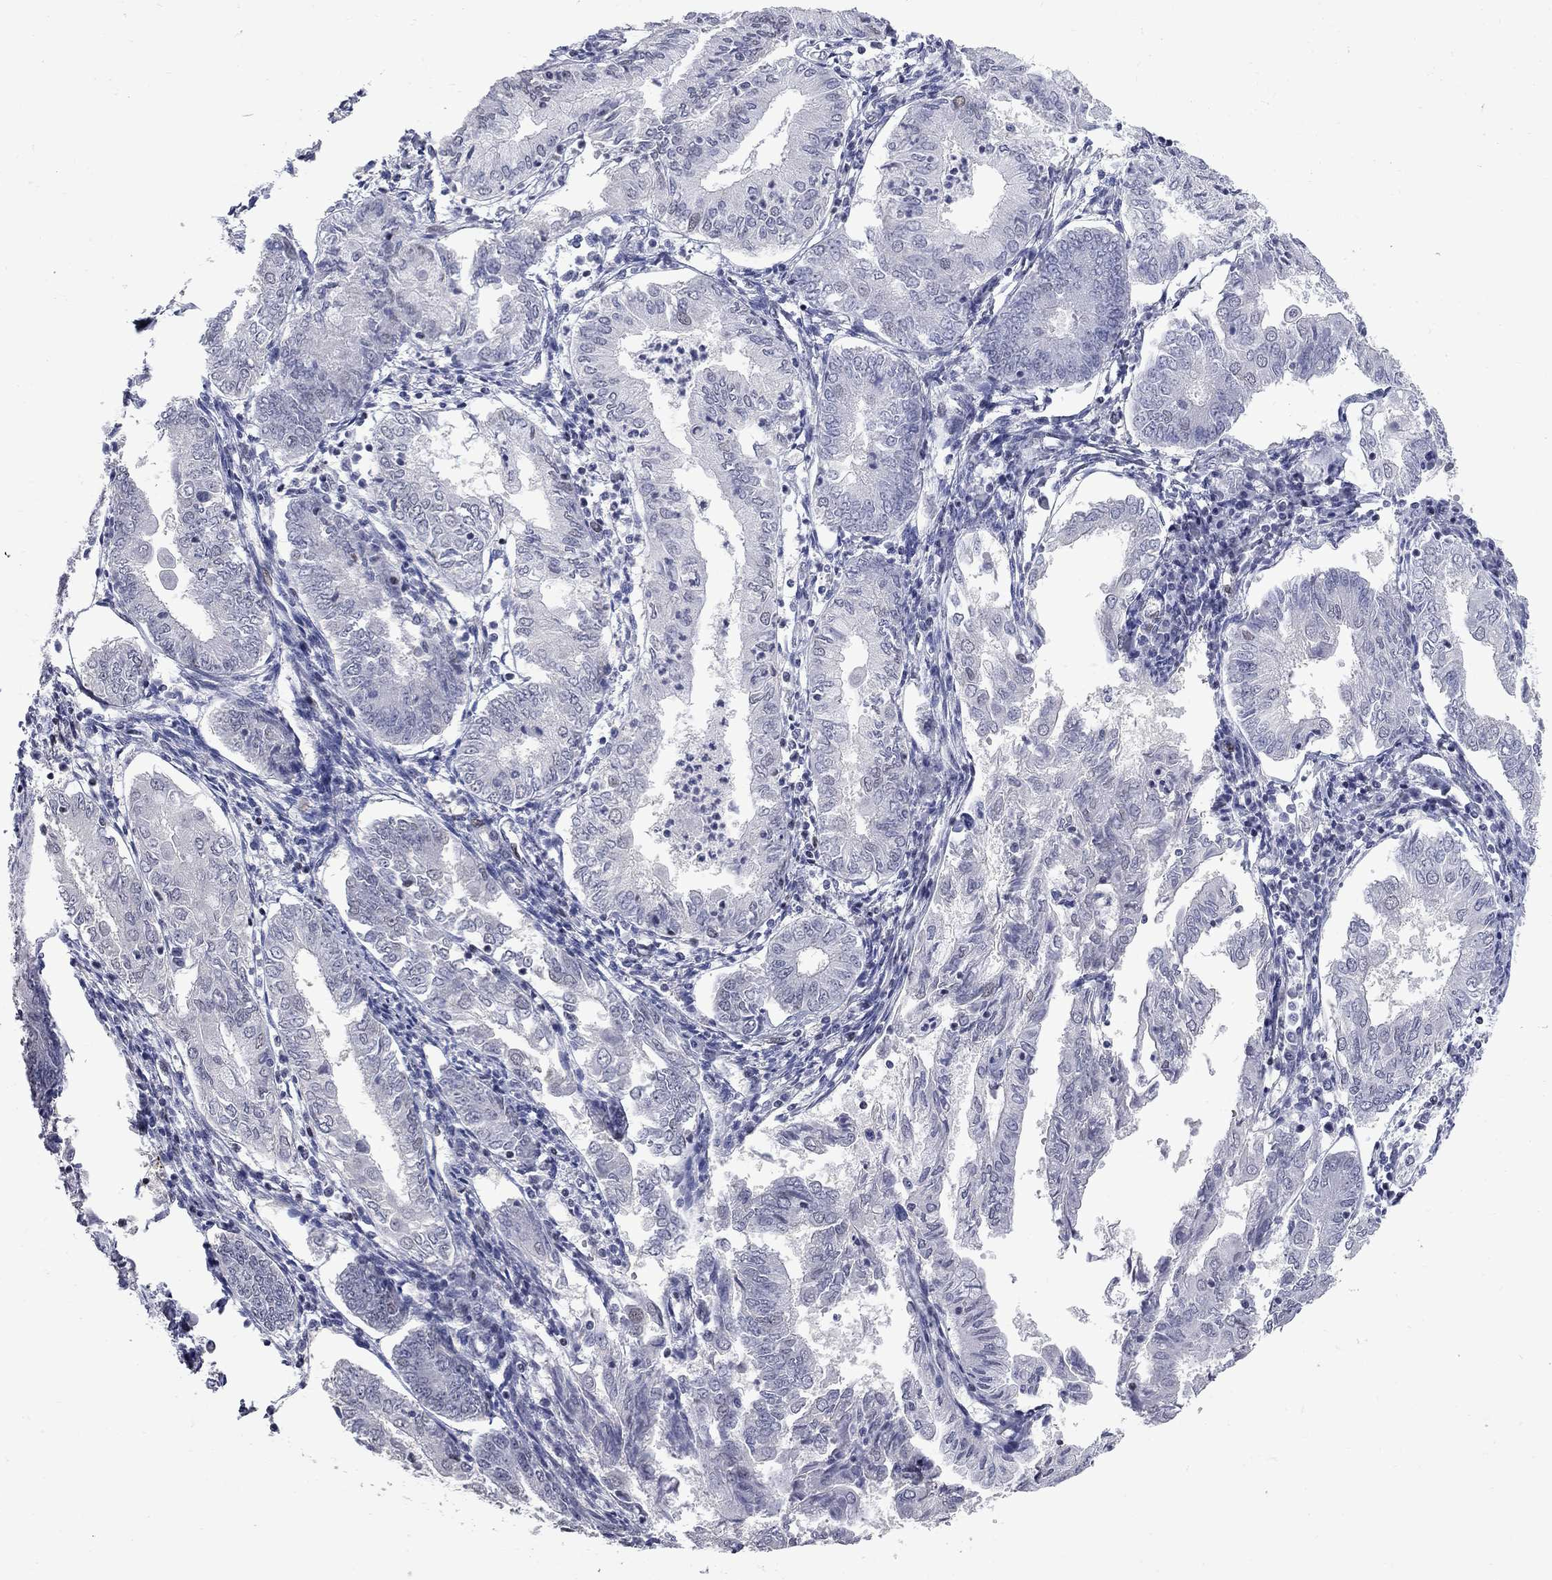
{"staining": {"intensity": "weak", "quantity": "<25%", "location": "nuclear"}, "tissue": "endometrial cancer", "cell_type": "Tumor cells", "image_type": "cancer", "snomed": [{"axis": "morphology", "description": "Adenocarcinoma, NOS"}, {"axis": "topography", "description": "Endometrium"}], "caption": "Human endometrial cancer stained for a protein using IHC demonstrates no positivity in tumor cells.", "gene": "ZNF154", "patient": {"sex": "female", "age": 68}}